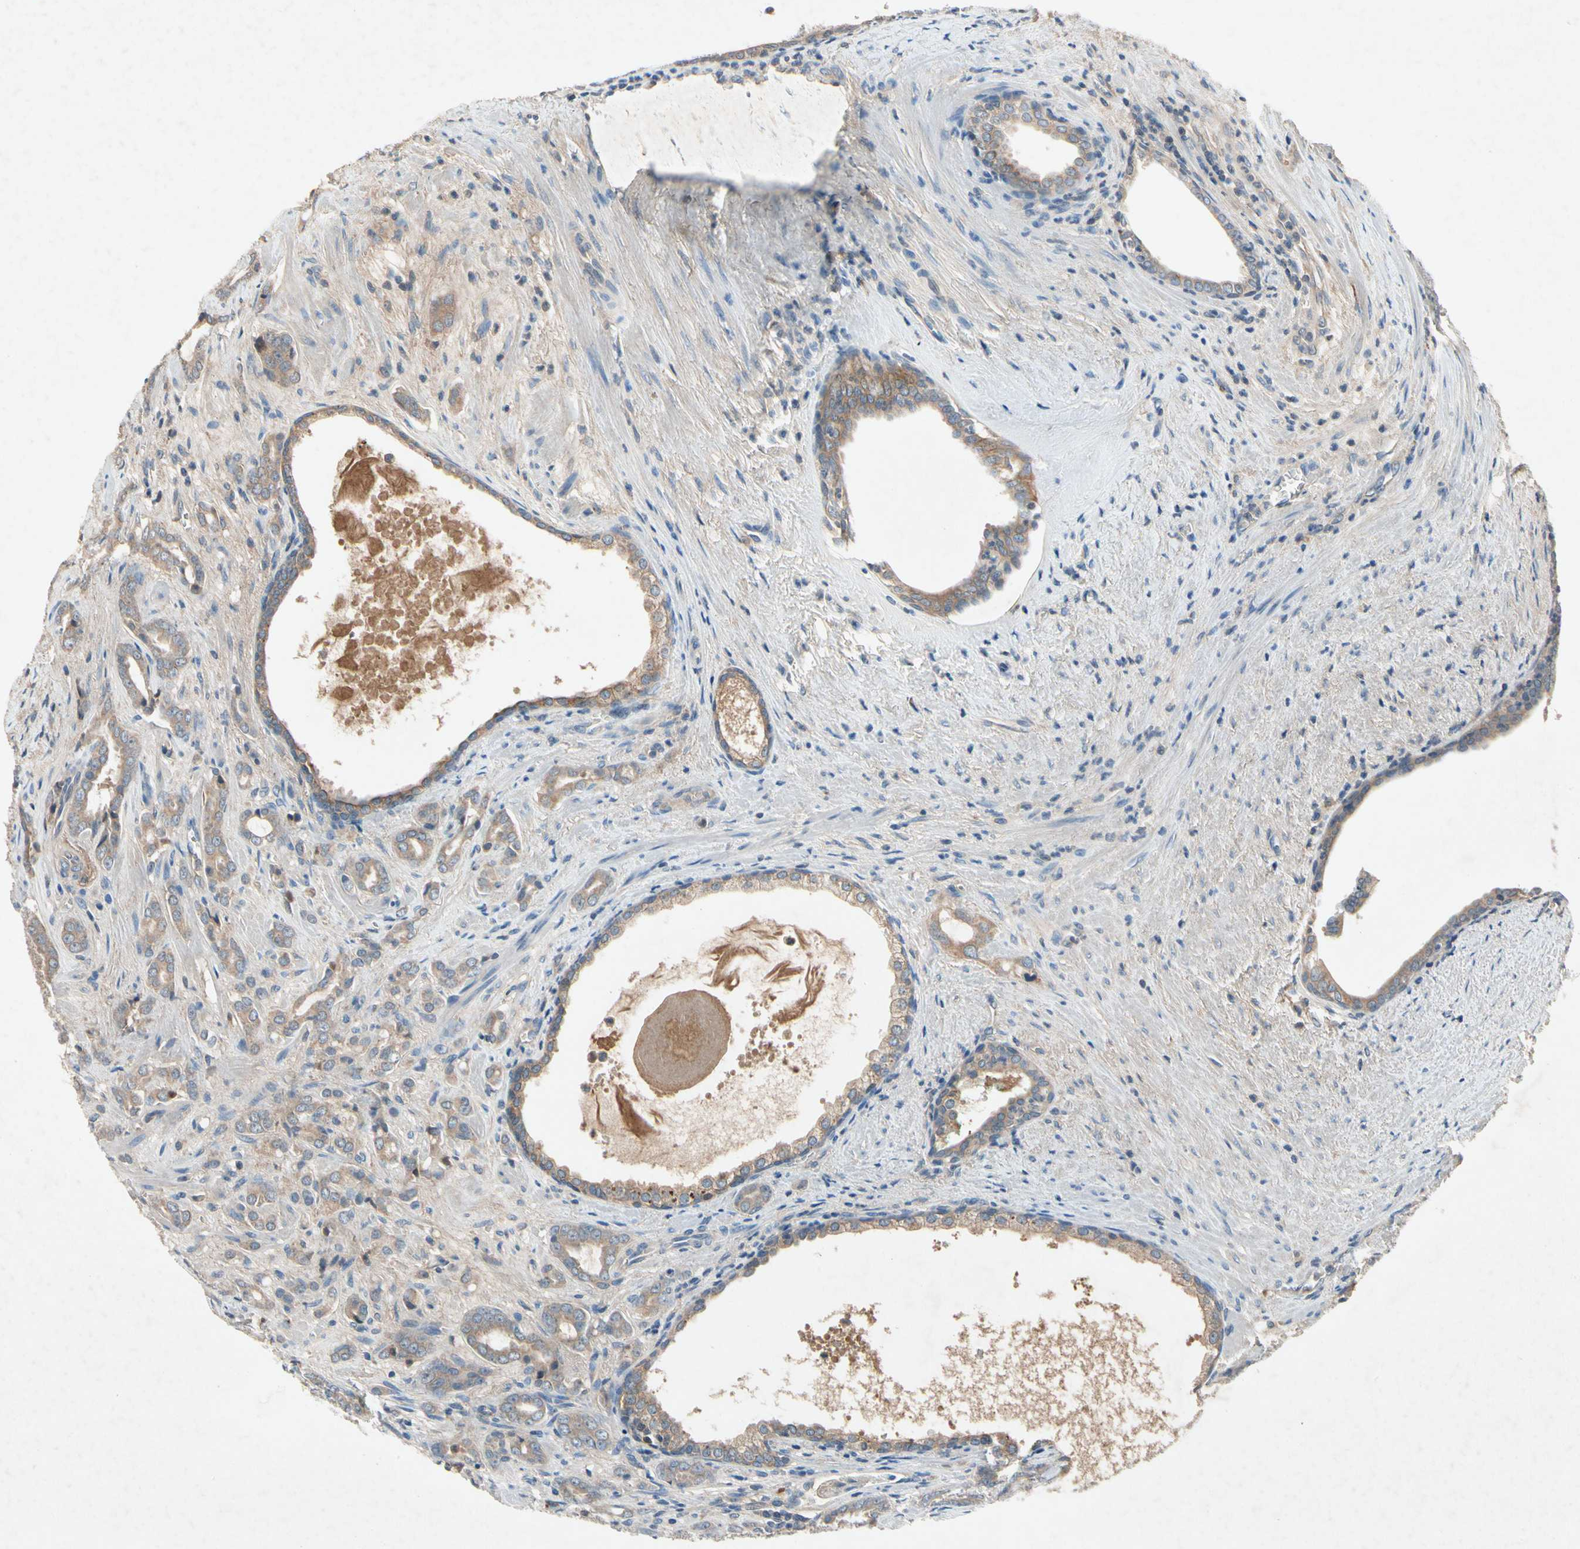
{"staining": {"intensity": "weak", "quantity": ">75%", "location": "cytoplasmic/membranous"}, "tissue": "prostate cancer", "cell_type": "Tumor cells", "image_type": "cancer", "snomed": [{"axis": "morphology", "description": "Adenocarcinoma, High grade"}, {"axis": "topography", "description": "Prostate"}], "caption": "The image reveals immunohistochemical staining of adenocarcinoma (high-grade) (prostate). There is weak cytoplasmic/membranous positivity is appreciated in approximately >75% of tumor cells.", "gene": "IL1RL1", "patient": {"sex": "male", "age": 64}}